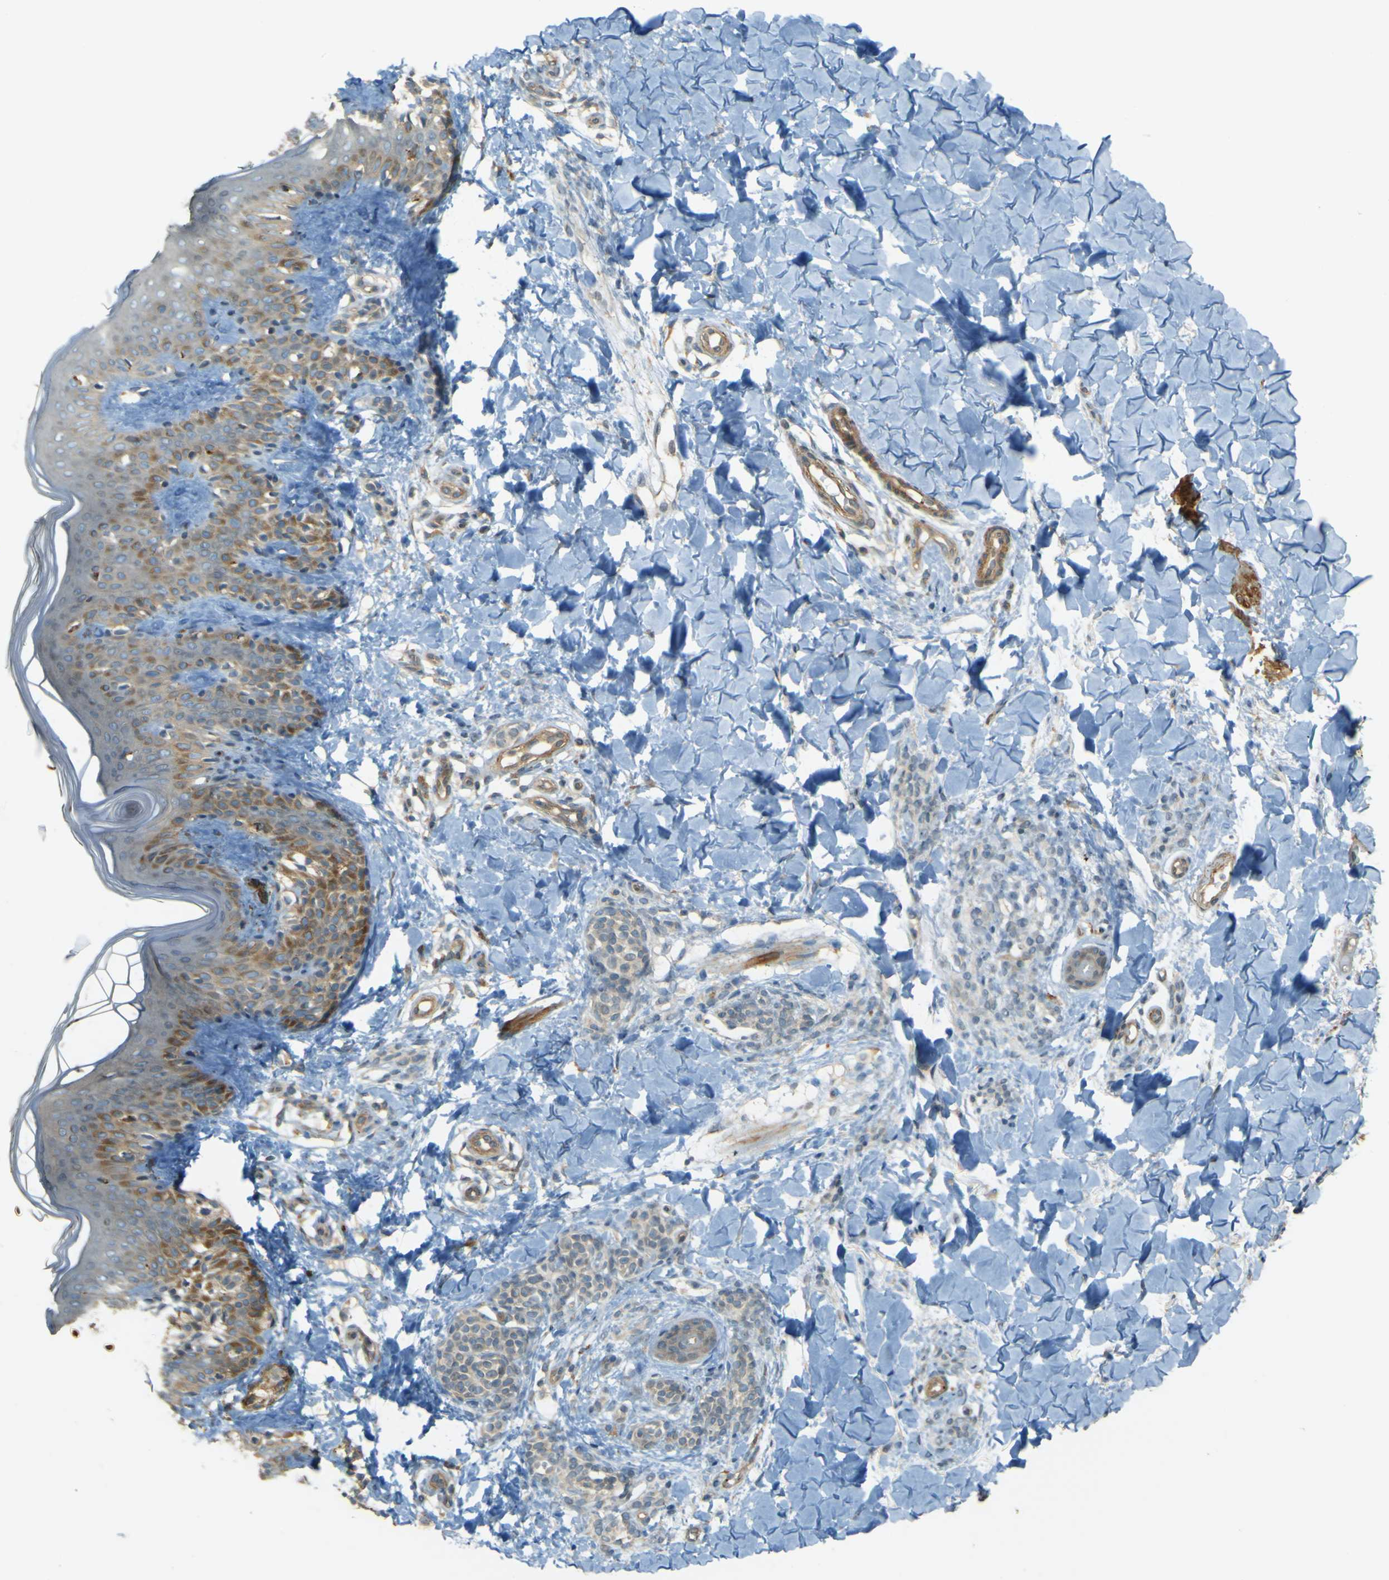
{"staining": {"intensity": "weak", "quantity": ">75%", "location": "cytoplasmic/membranous"}, "tissue": "skin", "cell_type": "Fibroblasts", "image_type": "normal", "snomed": [{"axis": "morphology", "description": "Normal tissue, NOS"}, {"axis": "topography", "description": "Skin"}], "caption": "Approximately >75% of fibroblasts in normal skin exhibit weak cytoplasmic/membranous protein positivity as visualized by brown immunohistochemical staining.", "gene": "NEXN", "patient": {"sex": "male", "age": 16}}